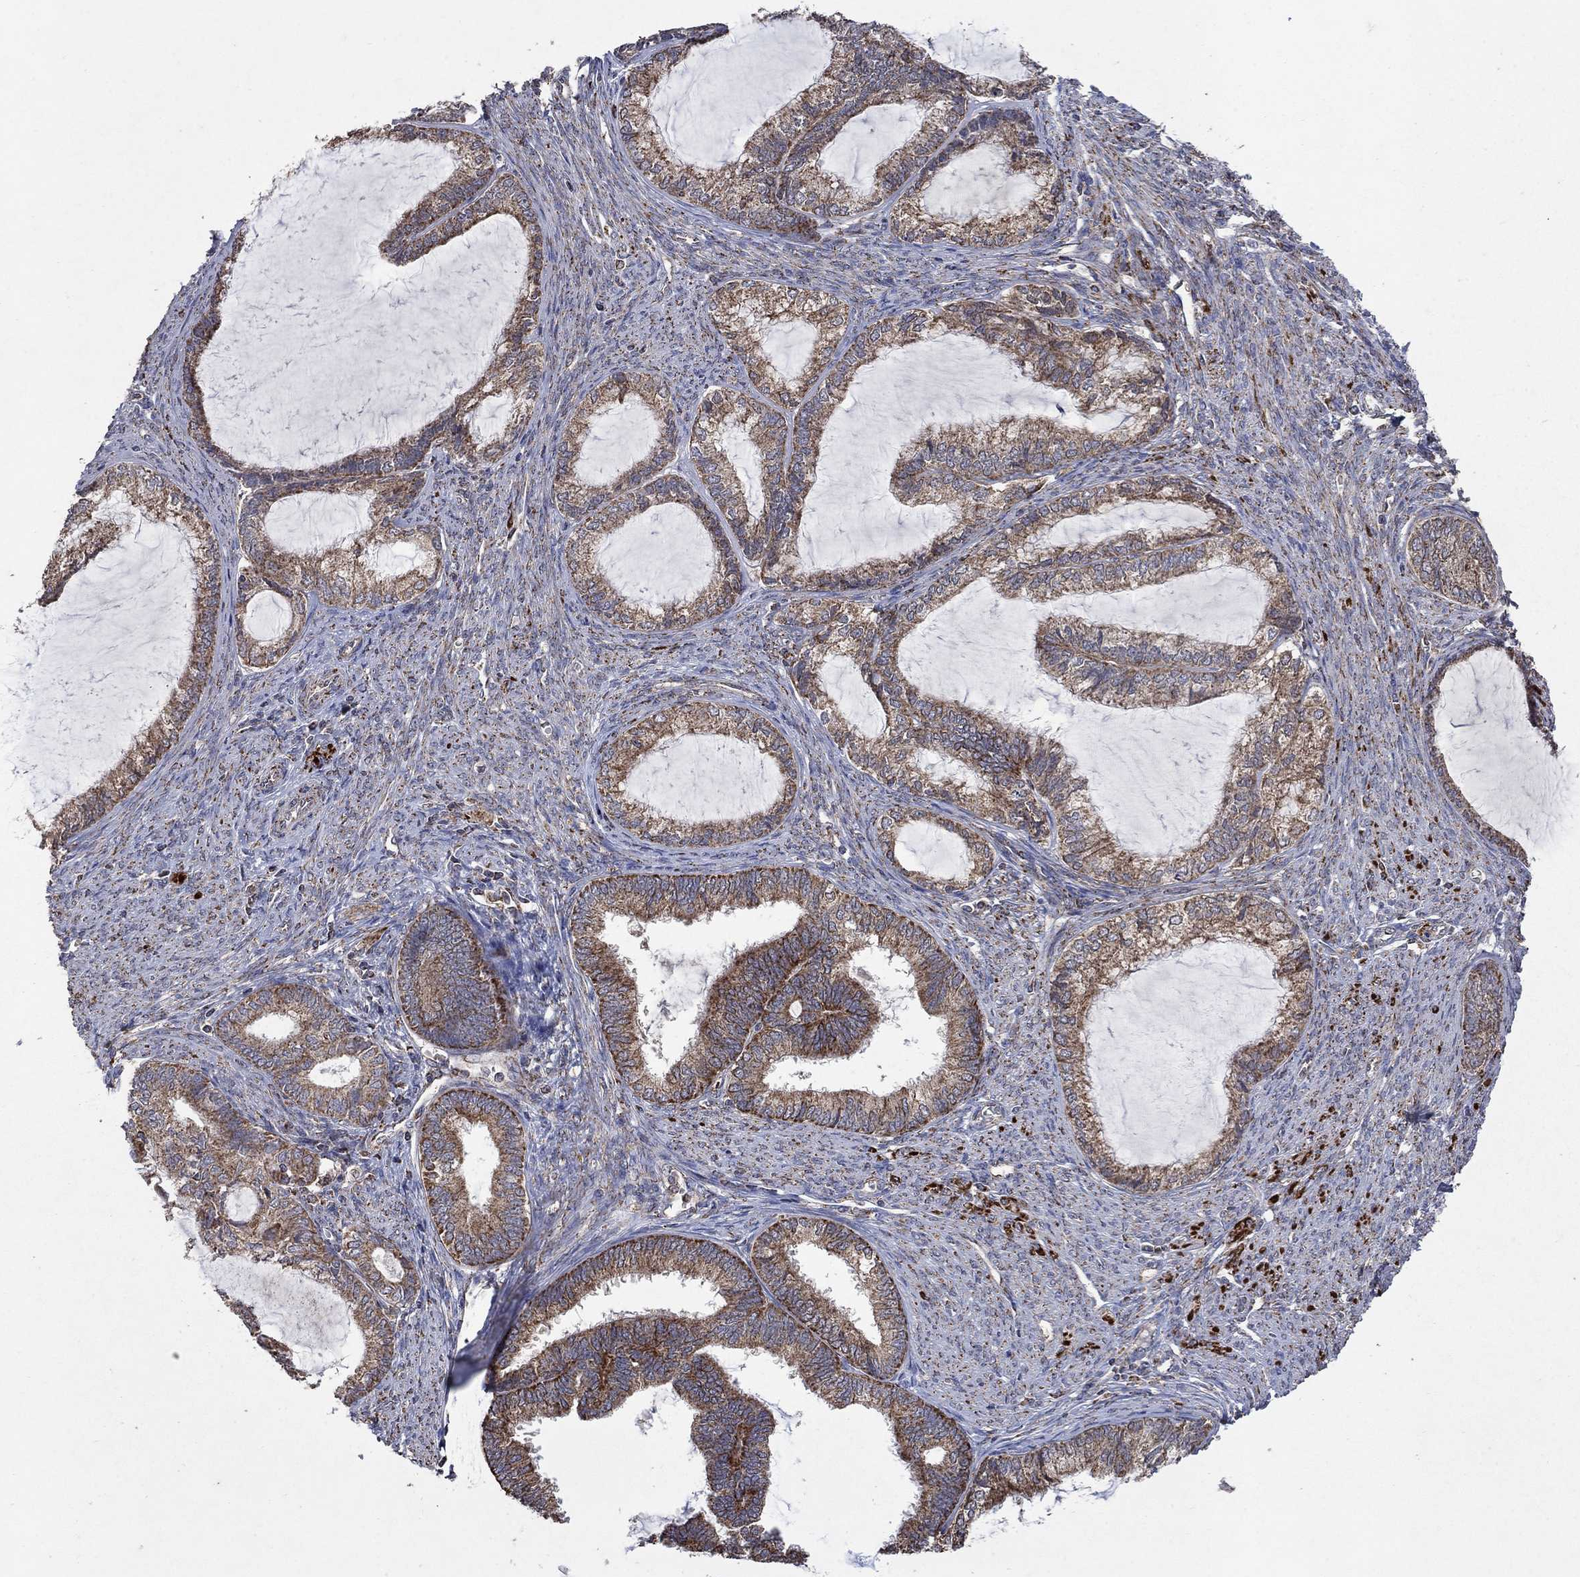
{"staining": {"intensity": "strong", "quantity": "<25%", "location": "cytoplasmic/membranous"}, "tissue": "endometrial cancer", "cell_type": "Tumor cells", "image_type": "cancer", "snomed": [{"axis": "morphology", "description": "Adenocarcinoma, NOS"}, {"axis": "topography", "description": "Endometrium"}], "caption": "Brown immunohistochemical staining in human endometrial cancer (adenocarcinoma) shows strong cytoplasmic/membranous expression in approximately <25% of tumor cells.", "gene": "DPH1", "patient": {"sex": "female", "age": 86}}